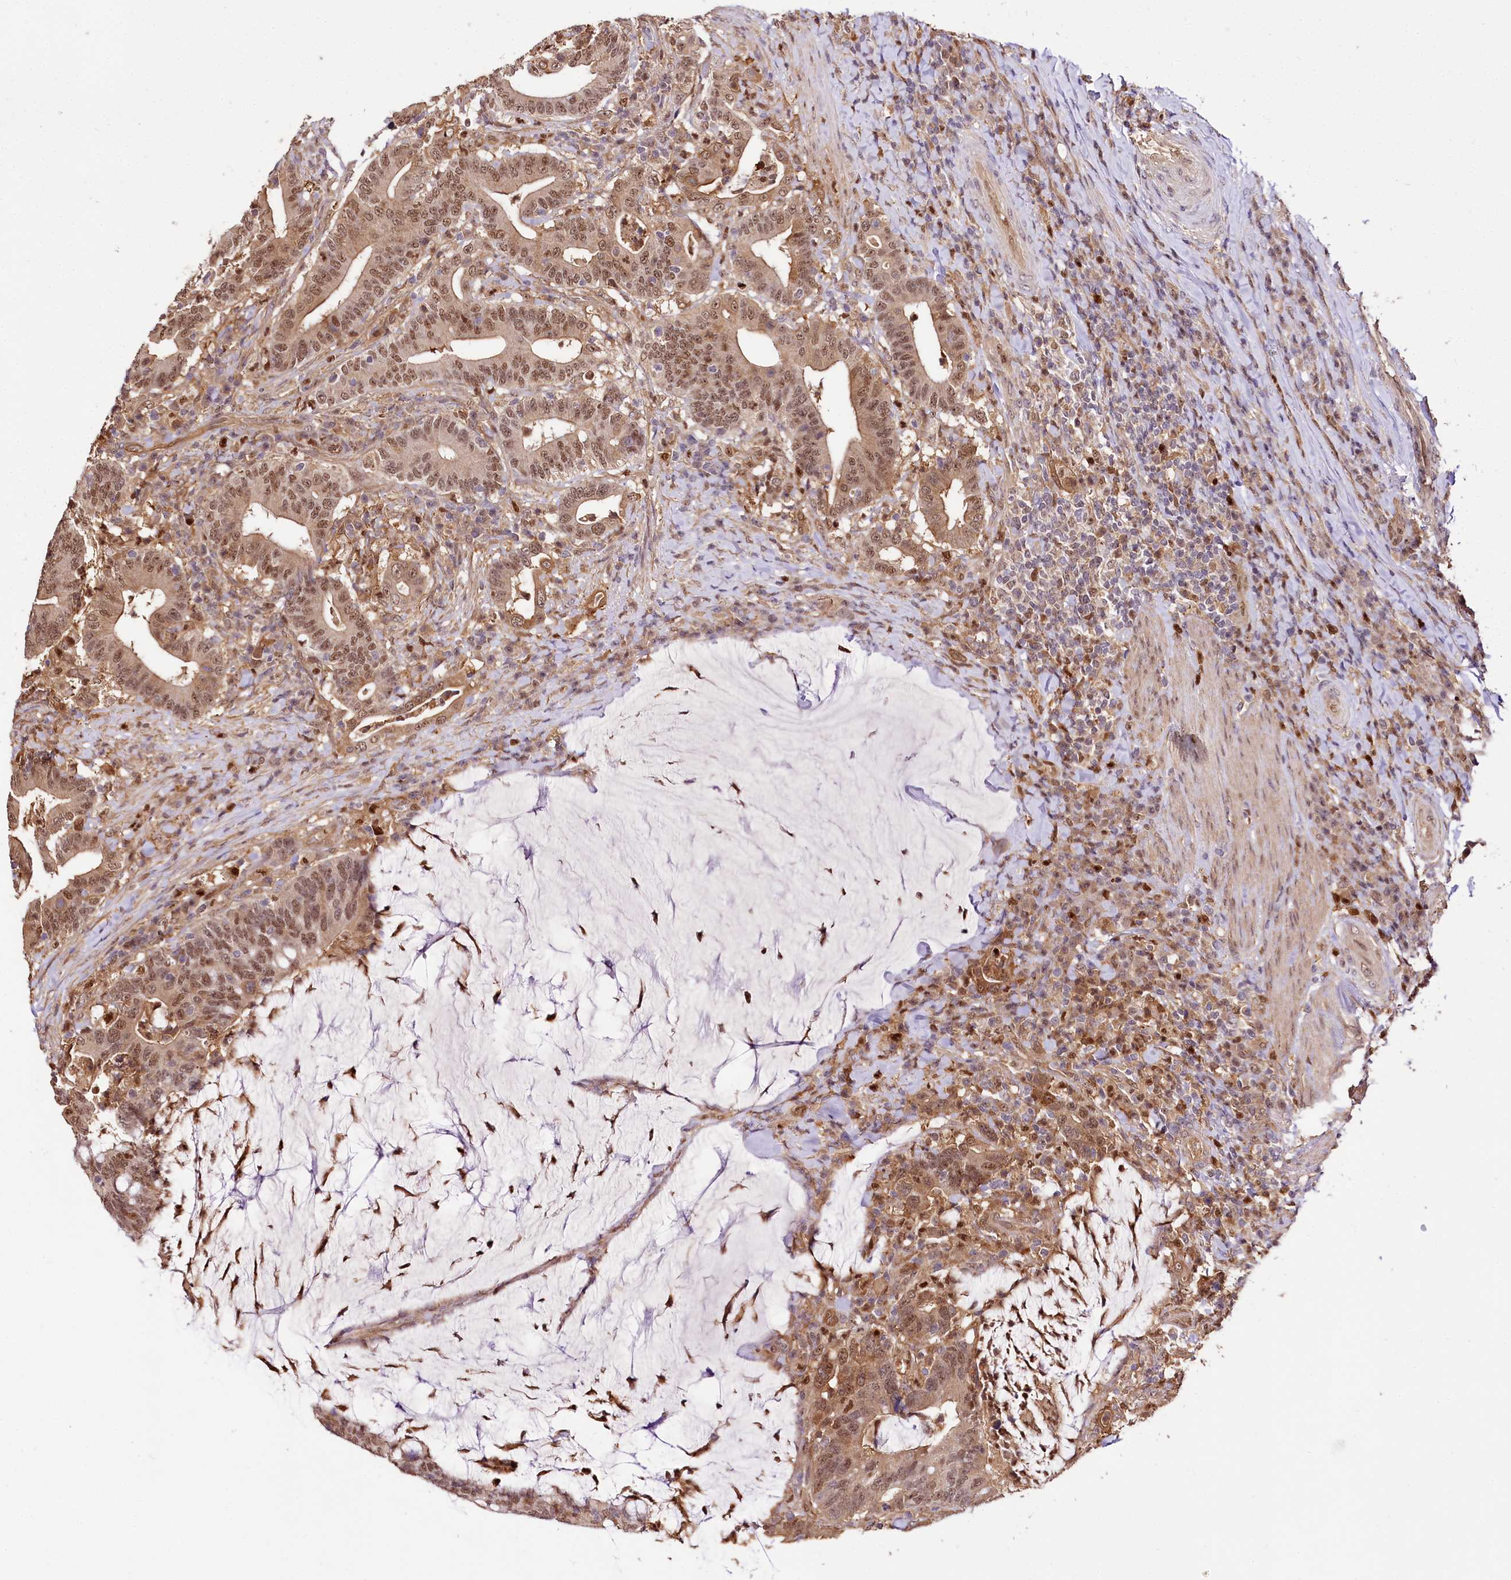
{"staining": {"intensity": "moderate", "quantity": ">75%", "location": "nuclear"}, "tissue": "colorectal cancer", "cell_type": "Tumor cells", "image_type": "cancer", "snomed": [{"axis": "morphology", "description": "Adenocarcinoma, NOS"}, {"axis": "topography", "description": "Colon"}], "caption": "Colorectal cancer (adenocarcinoma) stained for a protein (brown) shows moderate nuclear positive positivity in approximately >75% of tumor cells.", "gene": "GNL3L", "patient": {"sex": "female", "age": 66}}